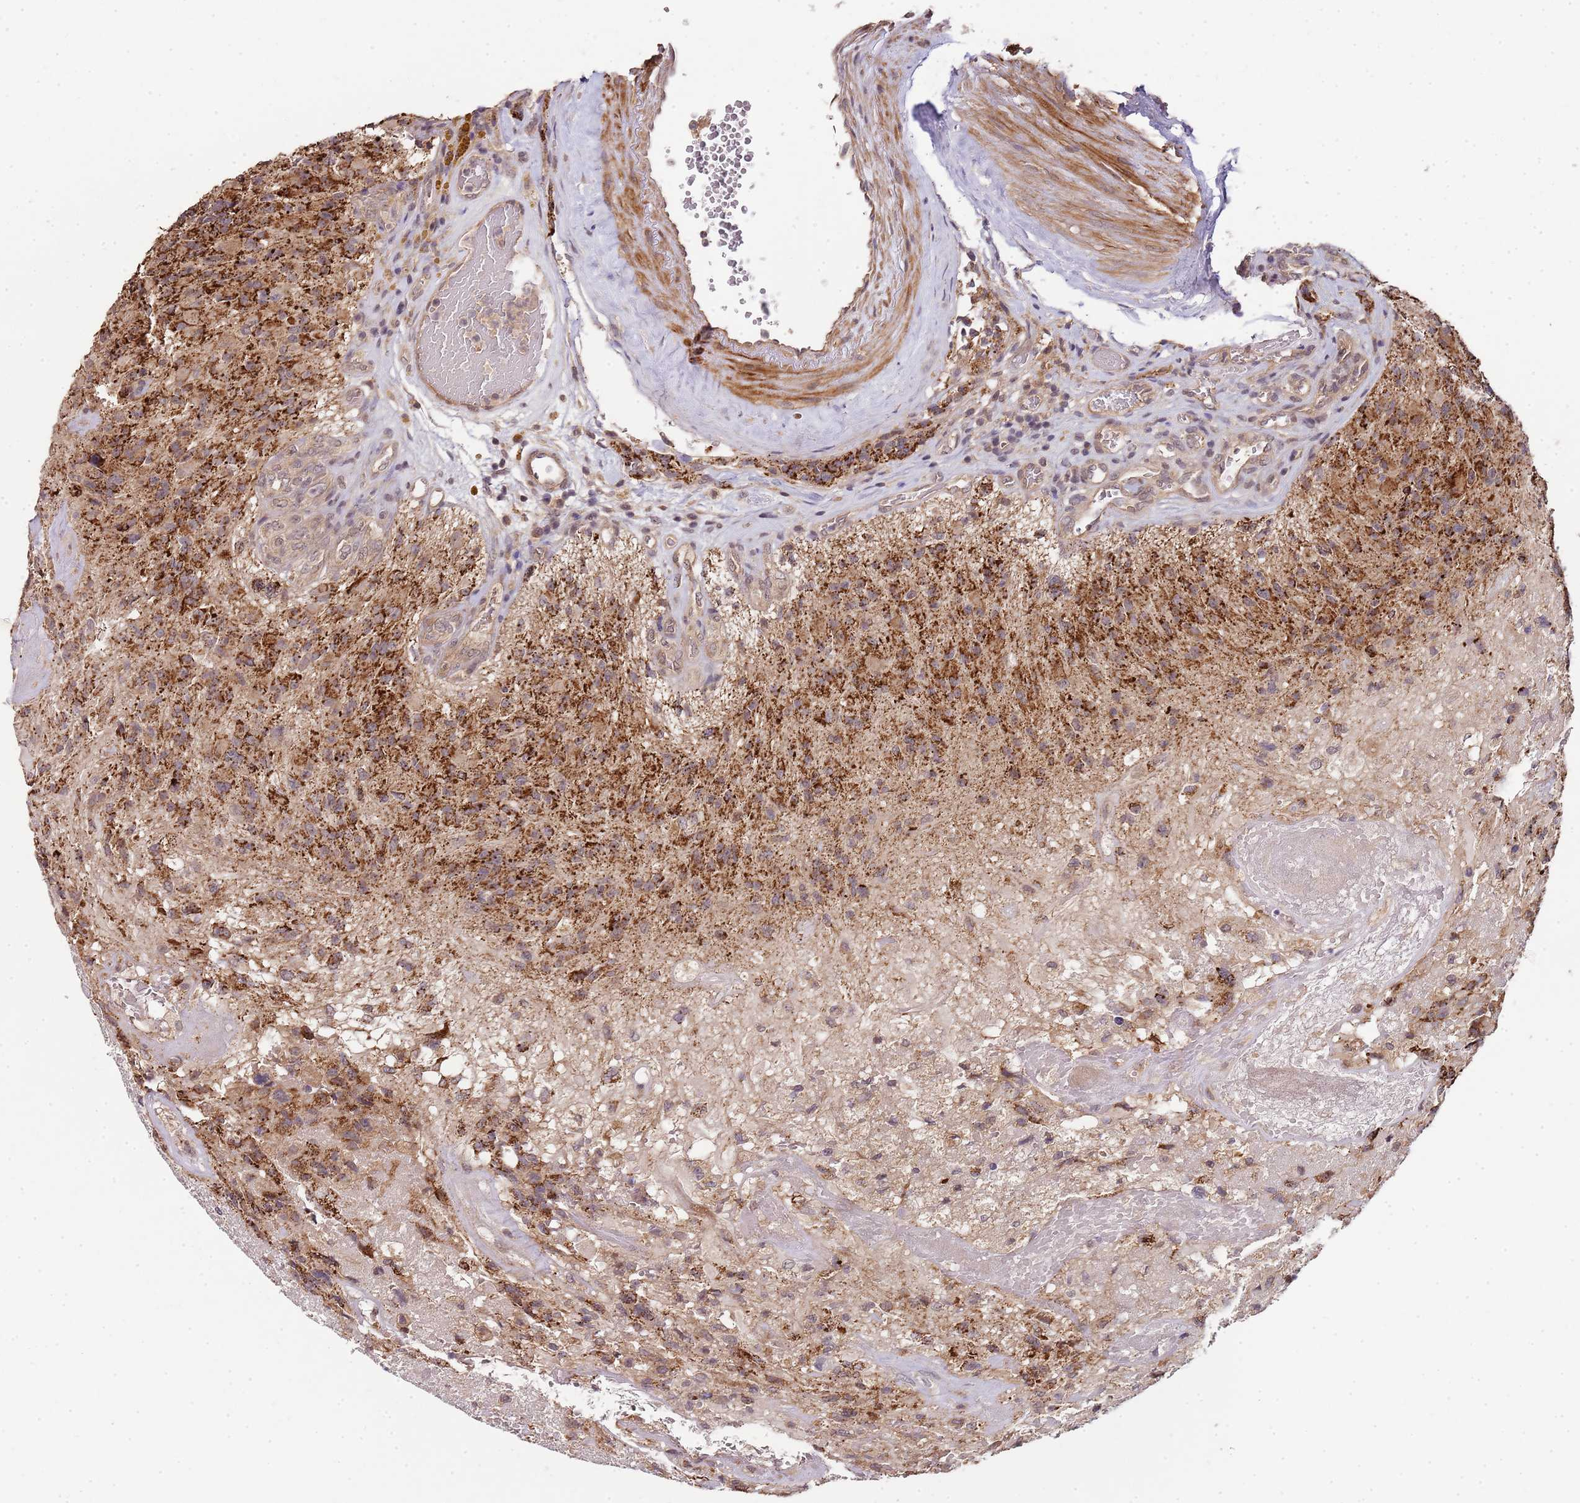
{"staining": {"intensity": "strong", "quantity": ">75%", "location": "cytoplasmic/membranous"}, "tissue": "glioma", "cell_type": "Tumor cells", "image_type": "cancer", "snomed": [{"axis": "morphology", "description": "Glioma, malignant, High grade"}, {"axis": "topography", "description": "Brain"}], "caption": "A high amount of strong cytoplasmic/membranous expression is identified in about >75% of tumor cells in glioma tissue.", "gene": "LIN37", "patient": {"sex": "male", "age": 76}}